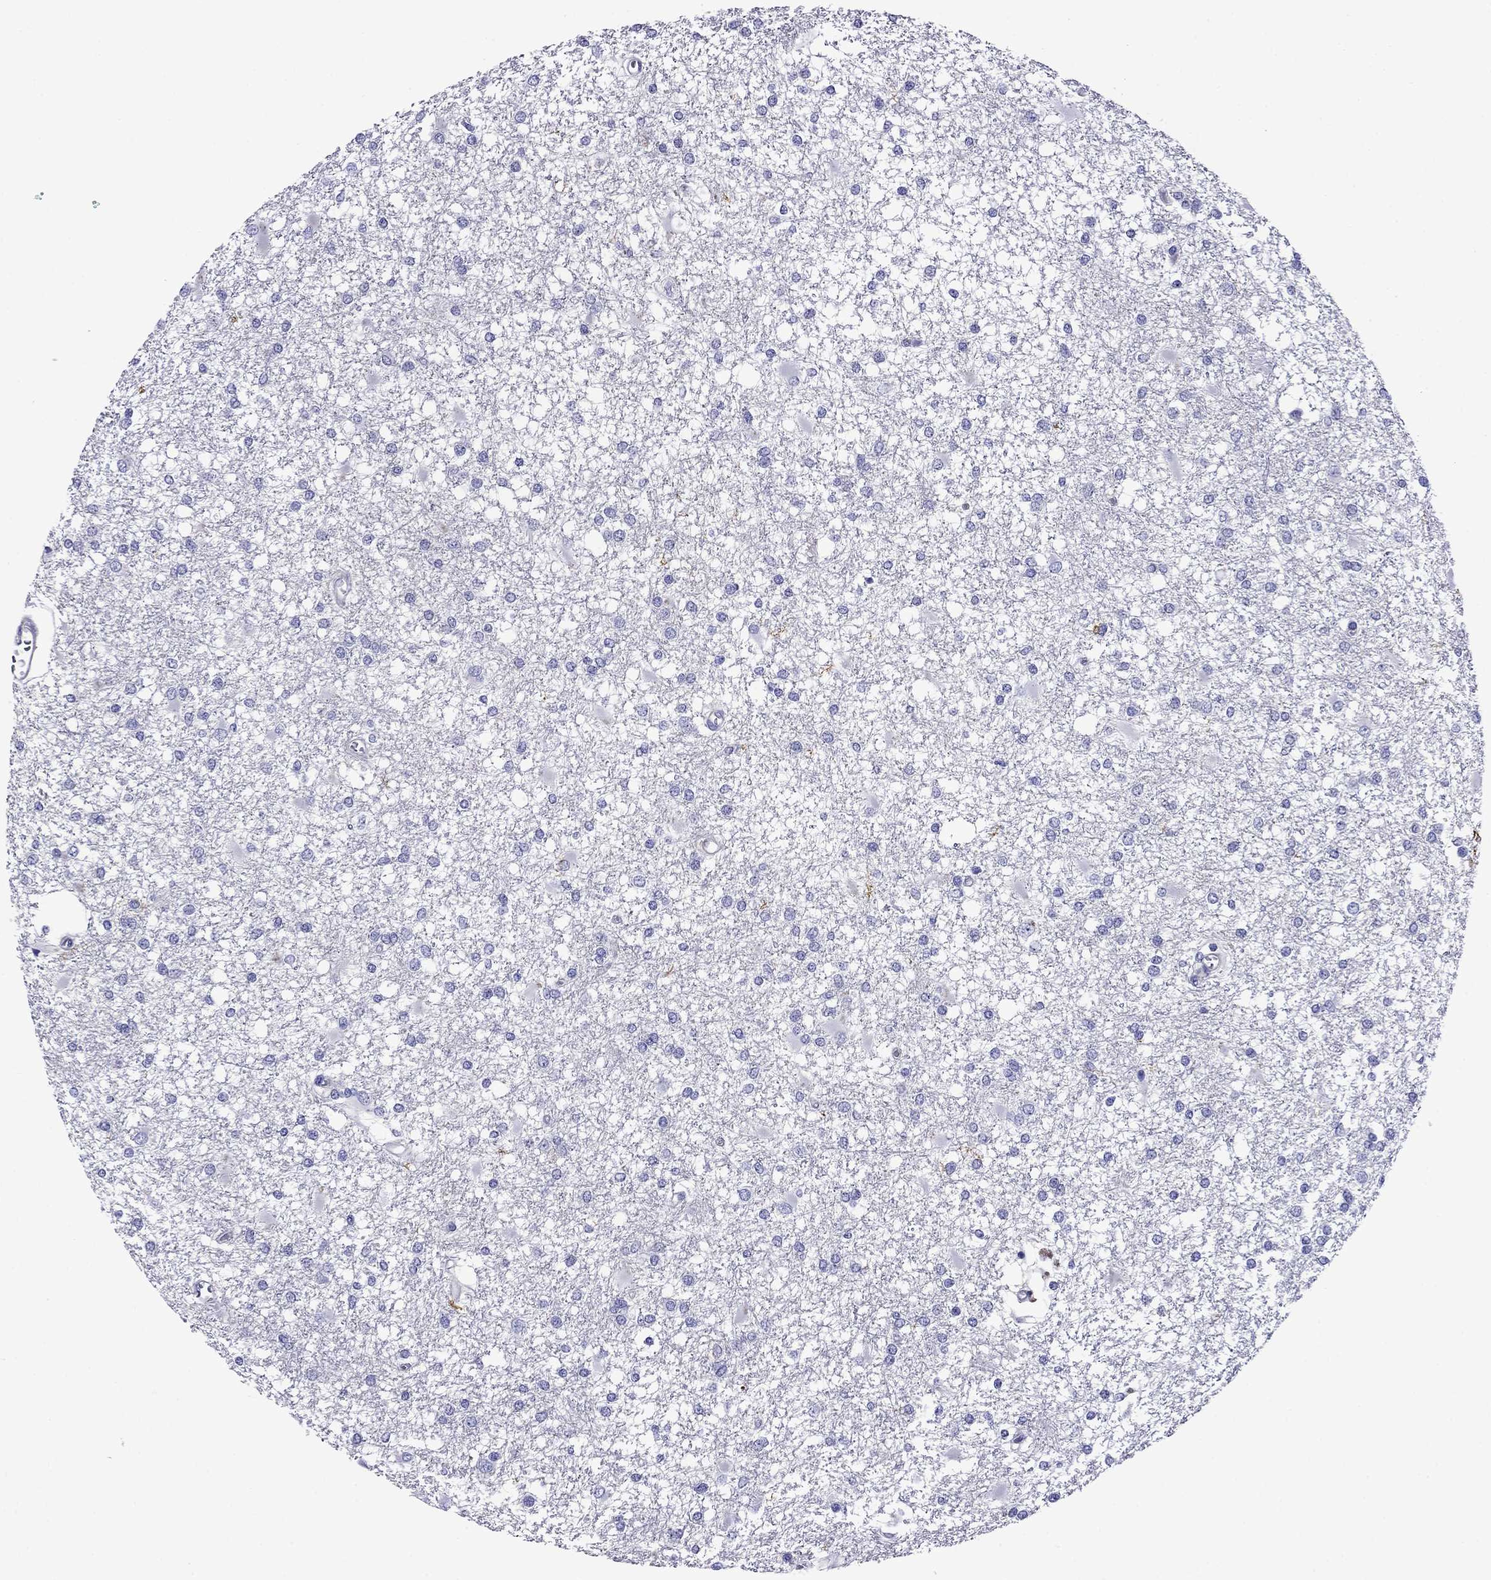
{"staining": {"intensity": "negative", "quantity": "none", "location": "none"}, "tissue": "glioma", "cell_type": "Tumor cells", "image_type": "cancer", "snomed": [{"axis": "morphology", "description": "Glioma, malignant, High grade"}, {"axis": "topography", "description": "Cerebral cortex"}], "caption": "Tumor cells show no significant positivity in malignant high-grade glioma.", "gene": "SCG2", "patient": {"sex": "male", "age": 79}}